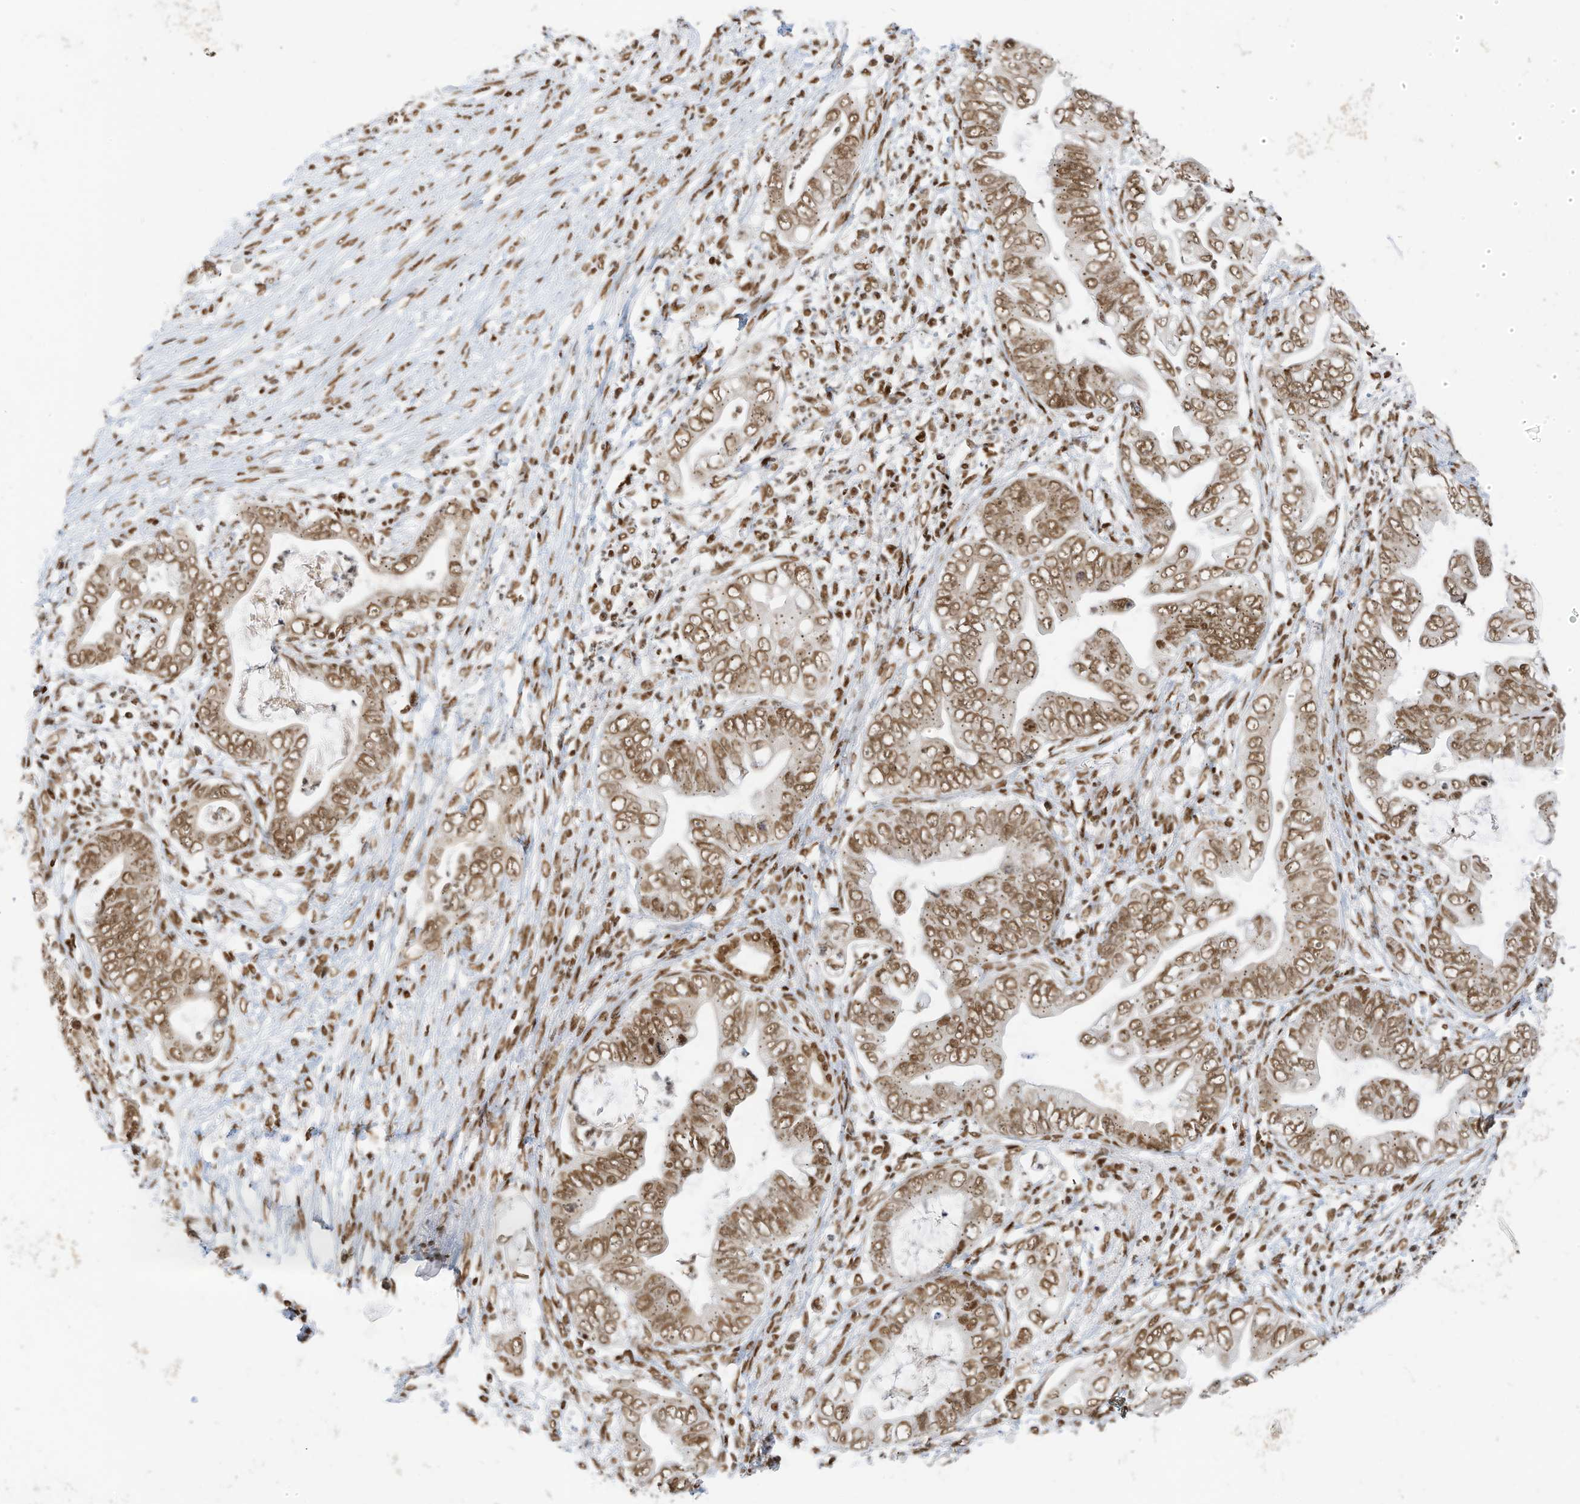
{"staining": {"intensity": "moderate", "quantity": ">75%", "location": "nuclear"}, "tissue": "pancreatic cancer", "cell_type": "Tumor cells", "image_type": "cancer", "snomed": [{"axis": "morphology", "description": "Adenocarcinoma, NOS"}, {"axis": "topography", "description": "Pancreas"}], "caption": "Protein expression analysis of pancreatic cancer demonstrates moderate nuclear staining in about >75% of tumor cells.", "gene": "SMARCA2", "patient": {"sex": "male", "age": 75}}